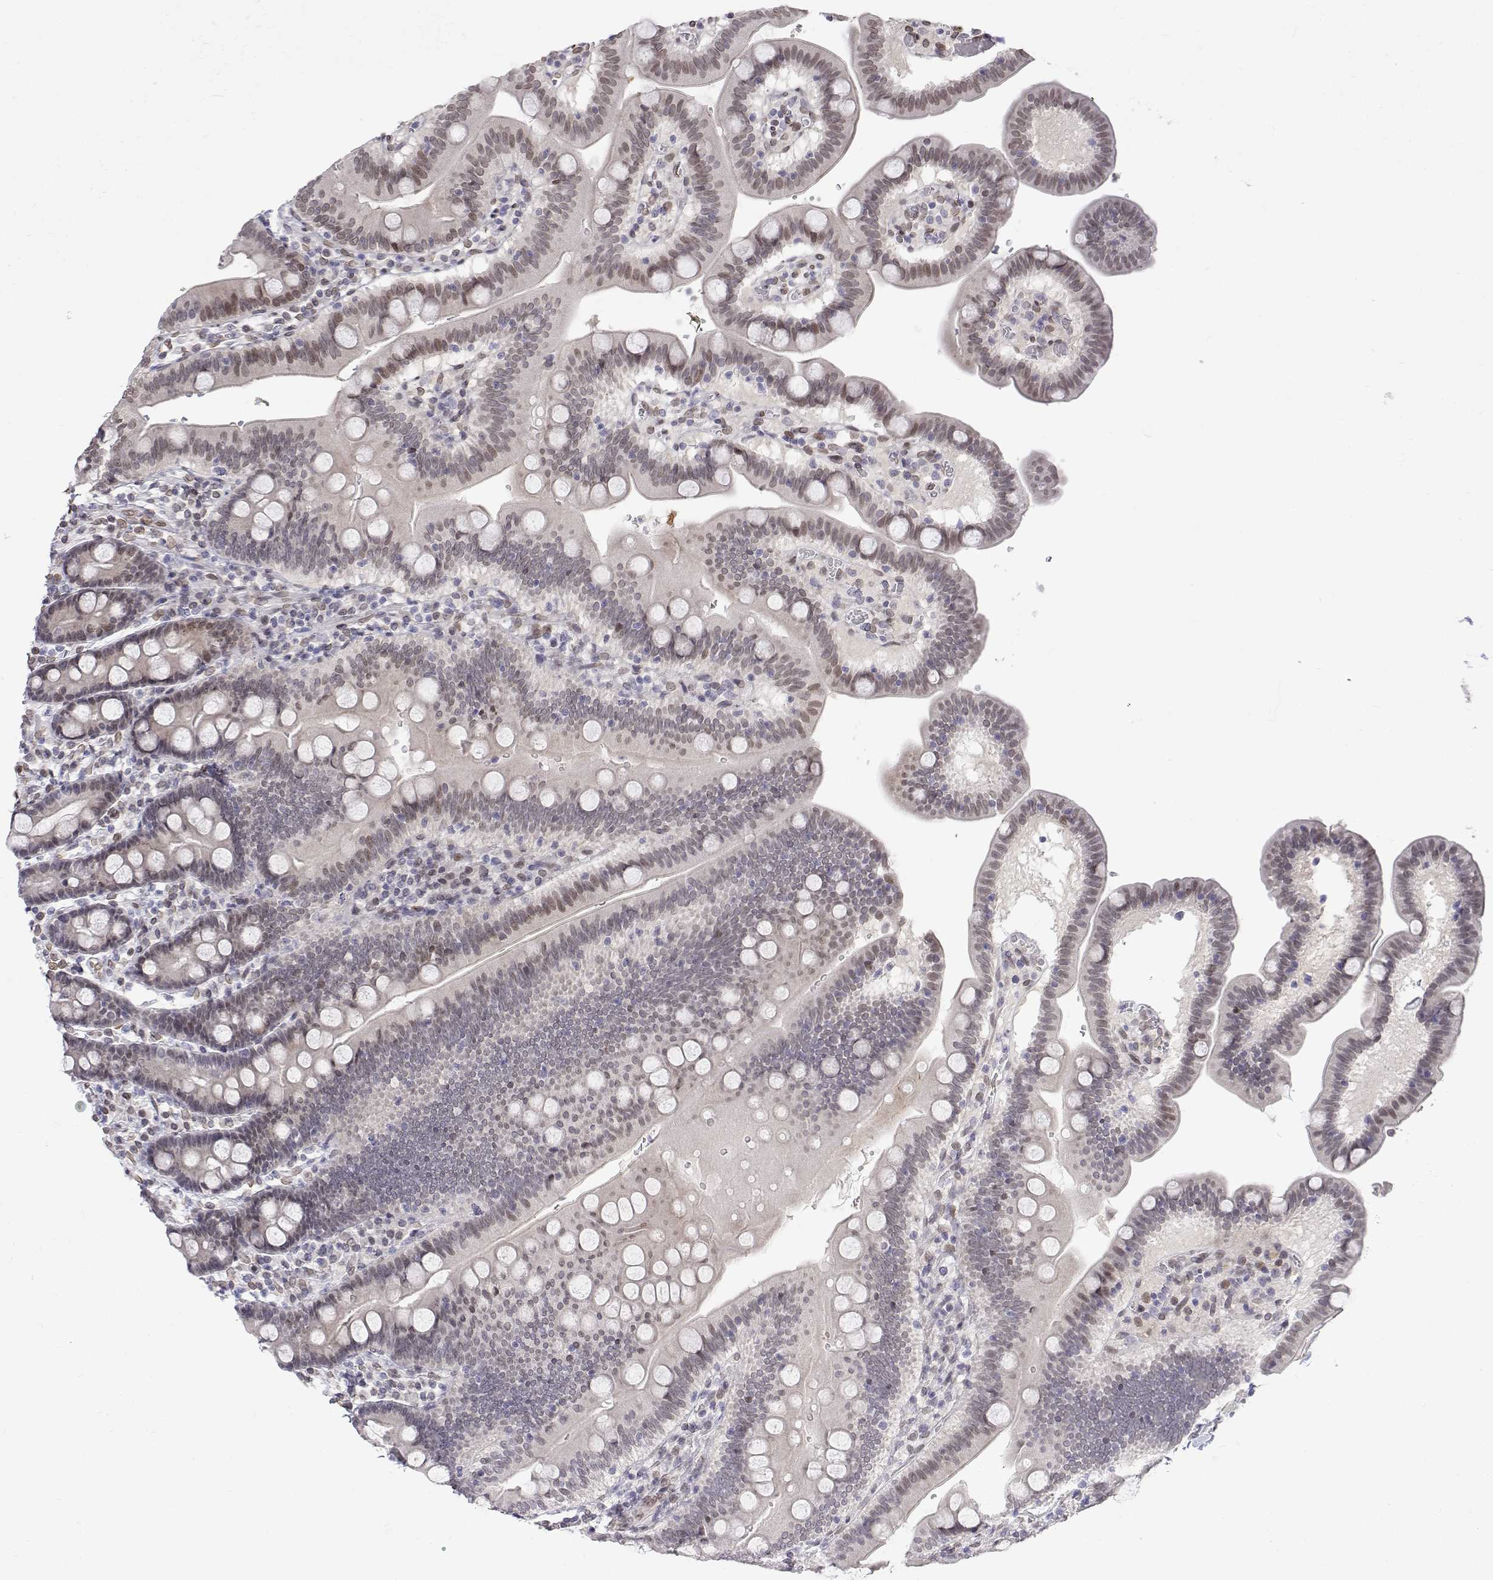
{"staining": {"intensity": "weak", "quantity": ">75%", "location": "nuclear"}, "tissue": "duodenum", "cell_type": "Glandular cells", "image_type": "normal", "snomed": [{"axis": "morphology", "description": "Normal tissue, NOS"}, {"axis": "topography", "description": "Pancreas"}, {"axis": "topography", "description": "Duodenum"}], "caption": "Approximately >75% of glandular cells in normal human duodenum demonstrate weak nuclear protein expression as visualized by brown immunohistochemical staining.", "gene": "ZNF532", "patient": {"sex": "male", "age": 59}}